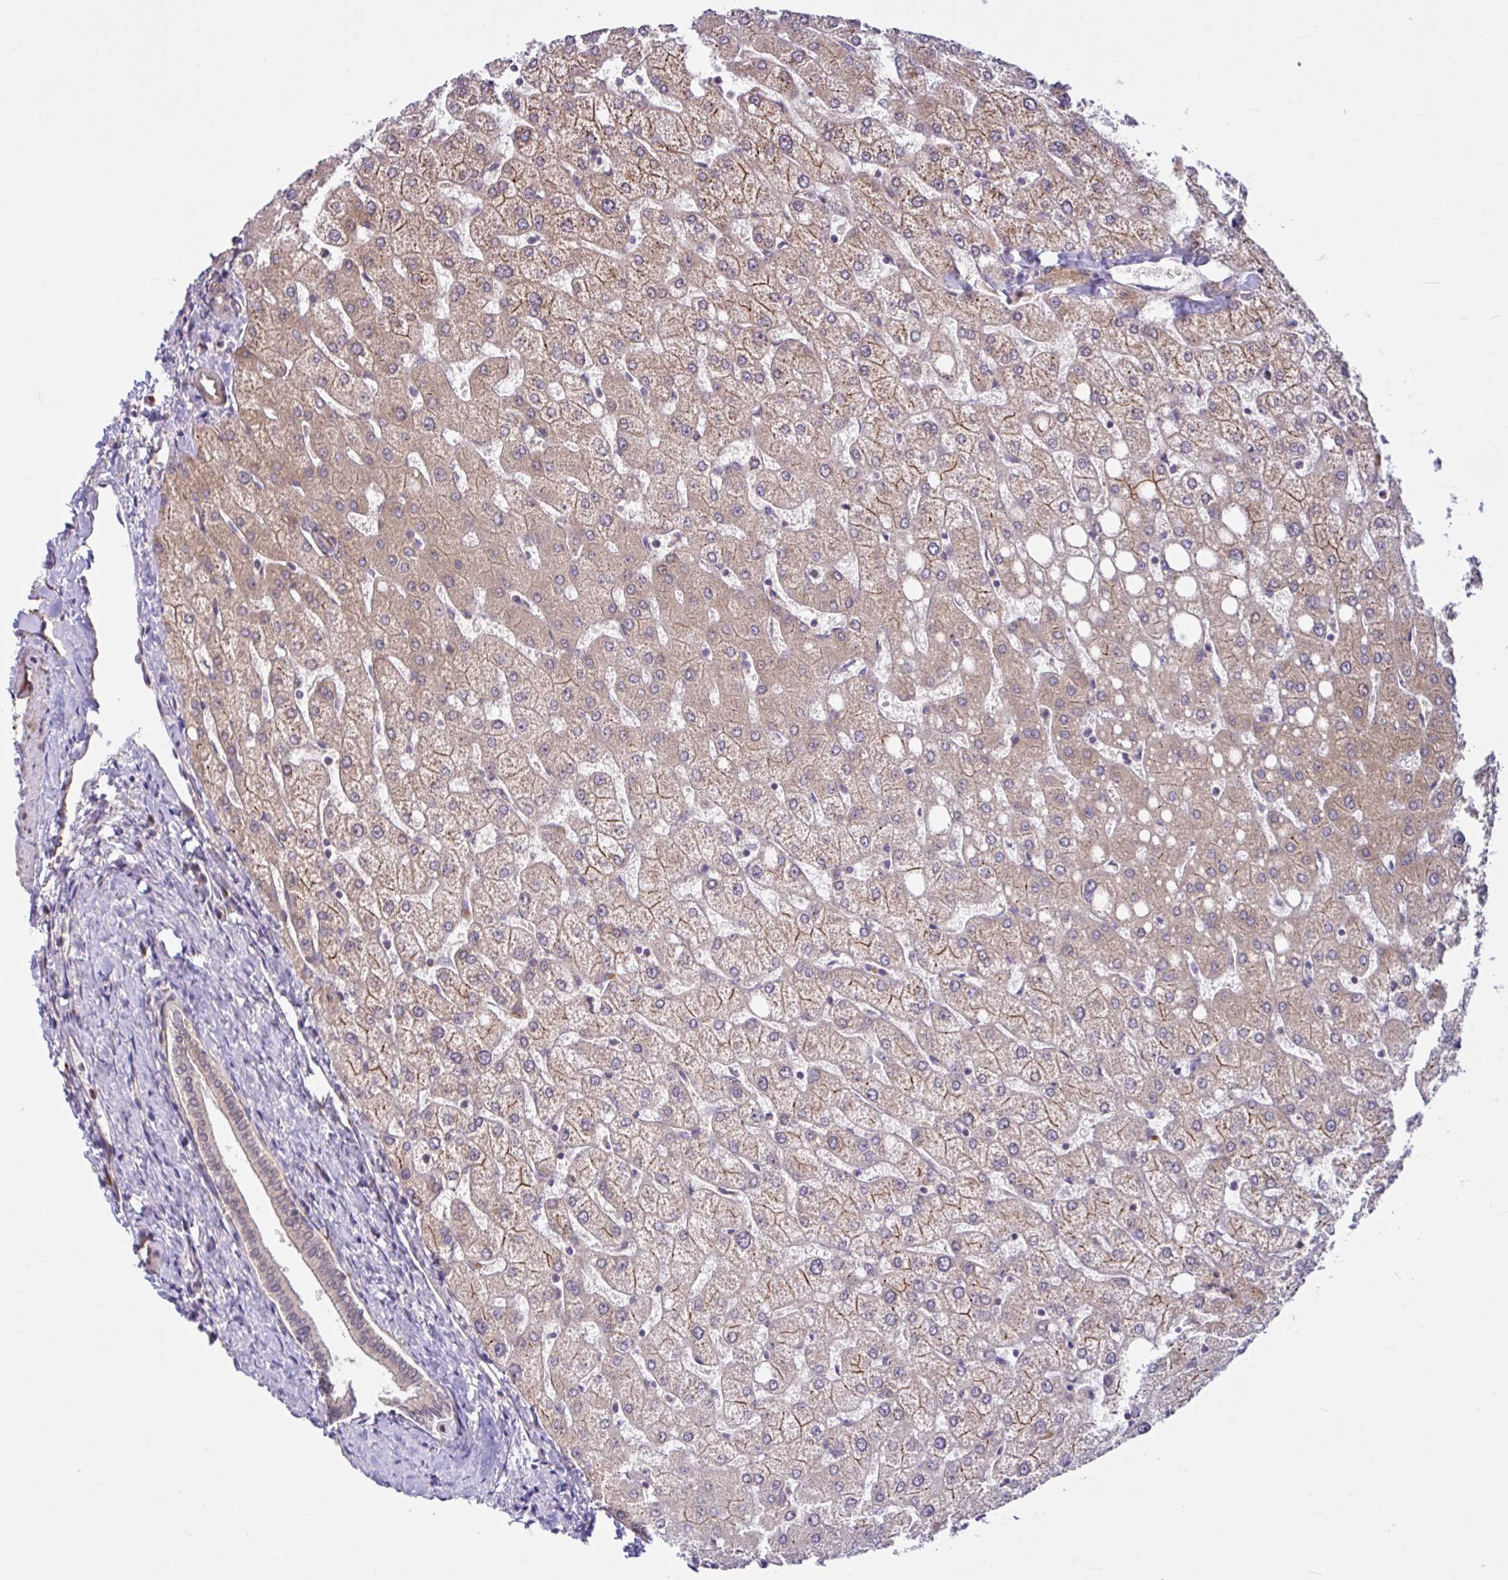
{"staining": {"intensity": "weak", "quantity": "25%-75%", "location": "cytoplasmic/membranous"}, "tissue": "liver", "cell_type": "Cholangiocytes", "image_type": "normal", "snomed": [{"axis": "morphology", "description": "Normal tissue, NOS"}, {"axis": "topography", "description": "Liver"}], "caption": "There is low levels of weak cytoplasmic/membranous staining in cholangiocytes of unremarkable liver, as demonstrated by immunohistochemical staining (brown color).", "gene": "NTPCR", "patient": {"sex": "female", "age": 54}}